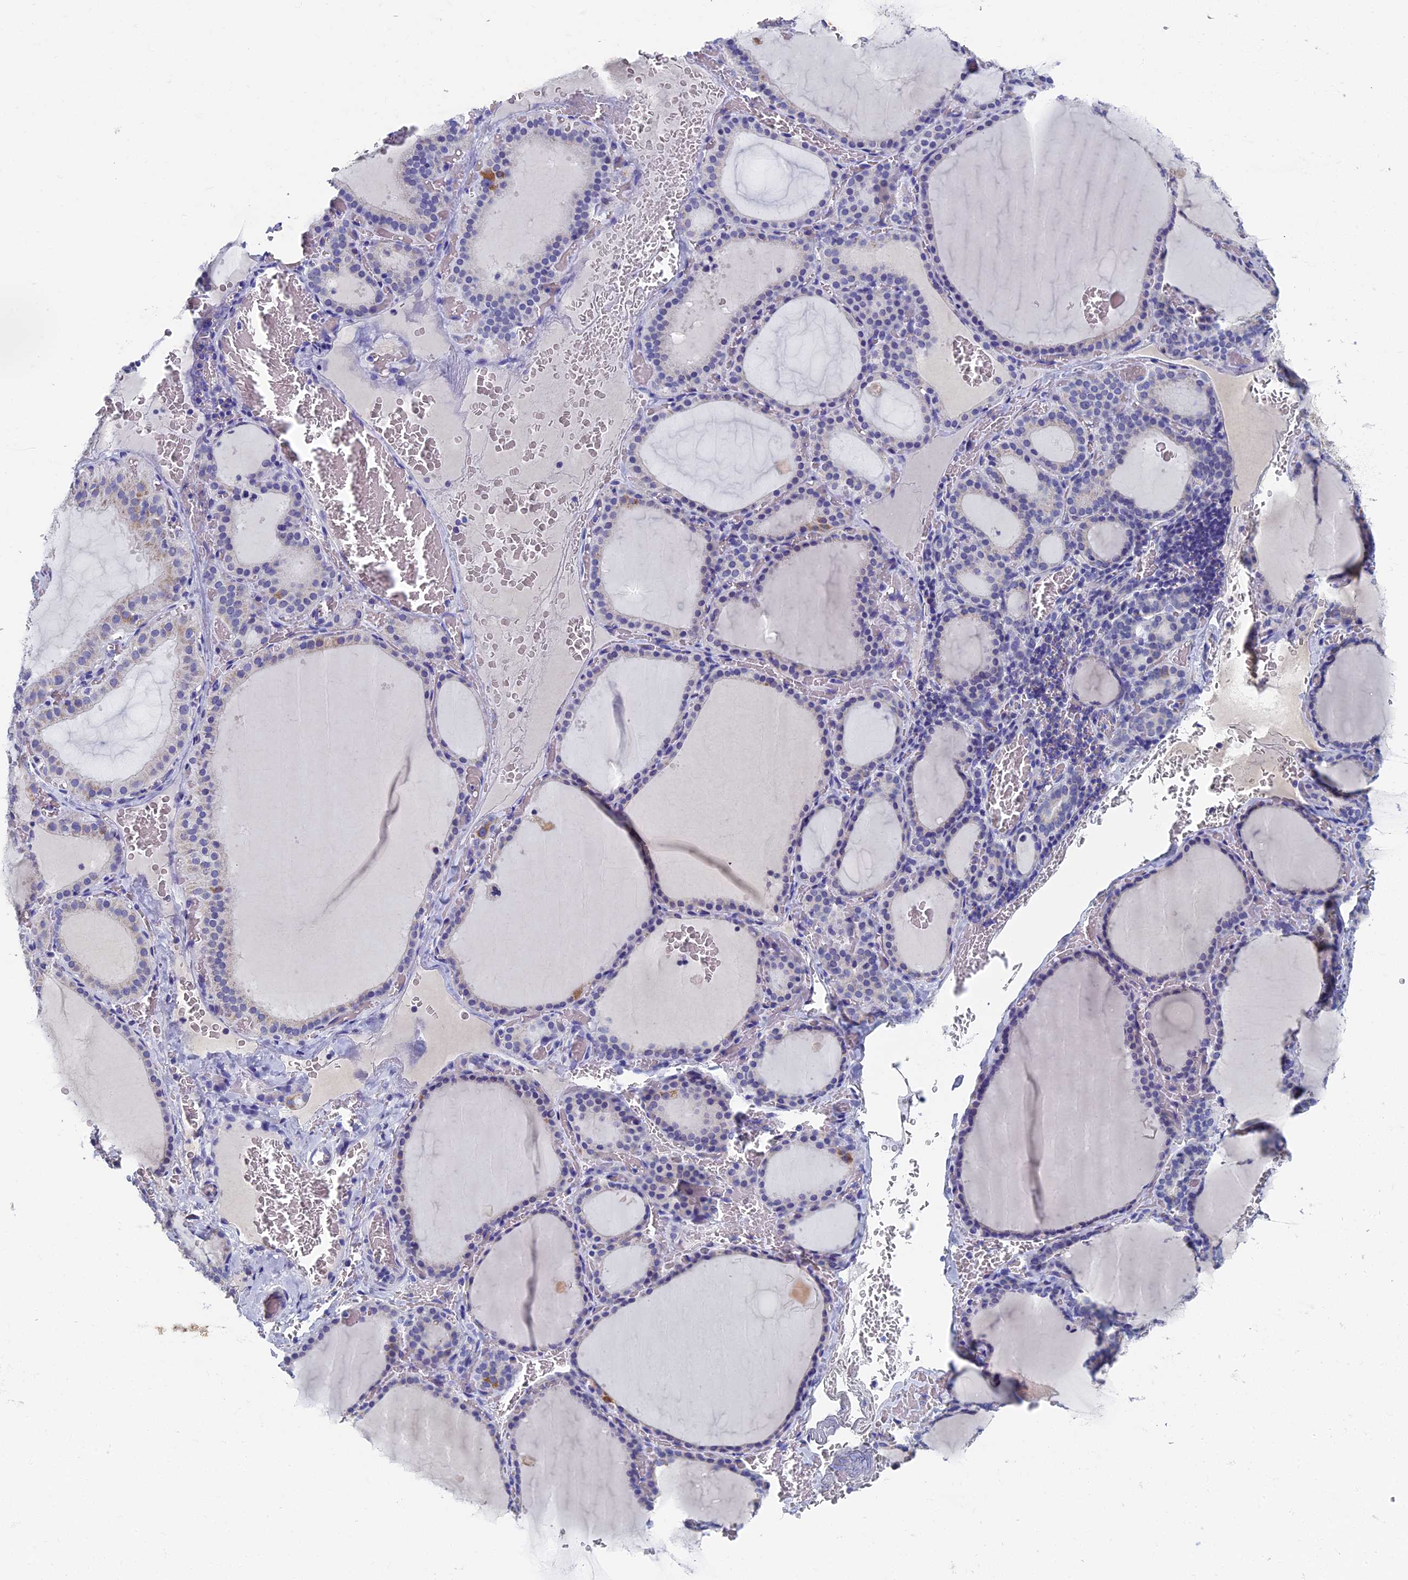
{"staining": {"intensity": "moderate", "quantity": "<25%", "location": "cytoplasmic/membranous"}, "tissue": "thyroid gland", "cell_type": "Glandular cells", "image_type": "normal", "snomed": [{"axis": "morphology", "description": "Normal tissue, NOS"}, {"axis": "topography", "description": "Thyroid gland"}], "caption": "A high-resolution micrograph shows immunohistochemistry (IHC) staining of benign thyroid gland, which exhibits moderate cytoplasmic/membranous expression in about <25% of glandular cells.", "gene": "OAT", "patient": {"sex": "female", "age": 39}}